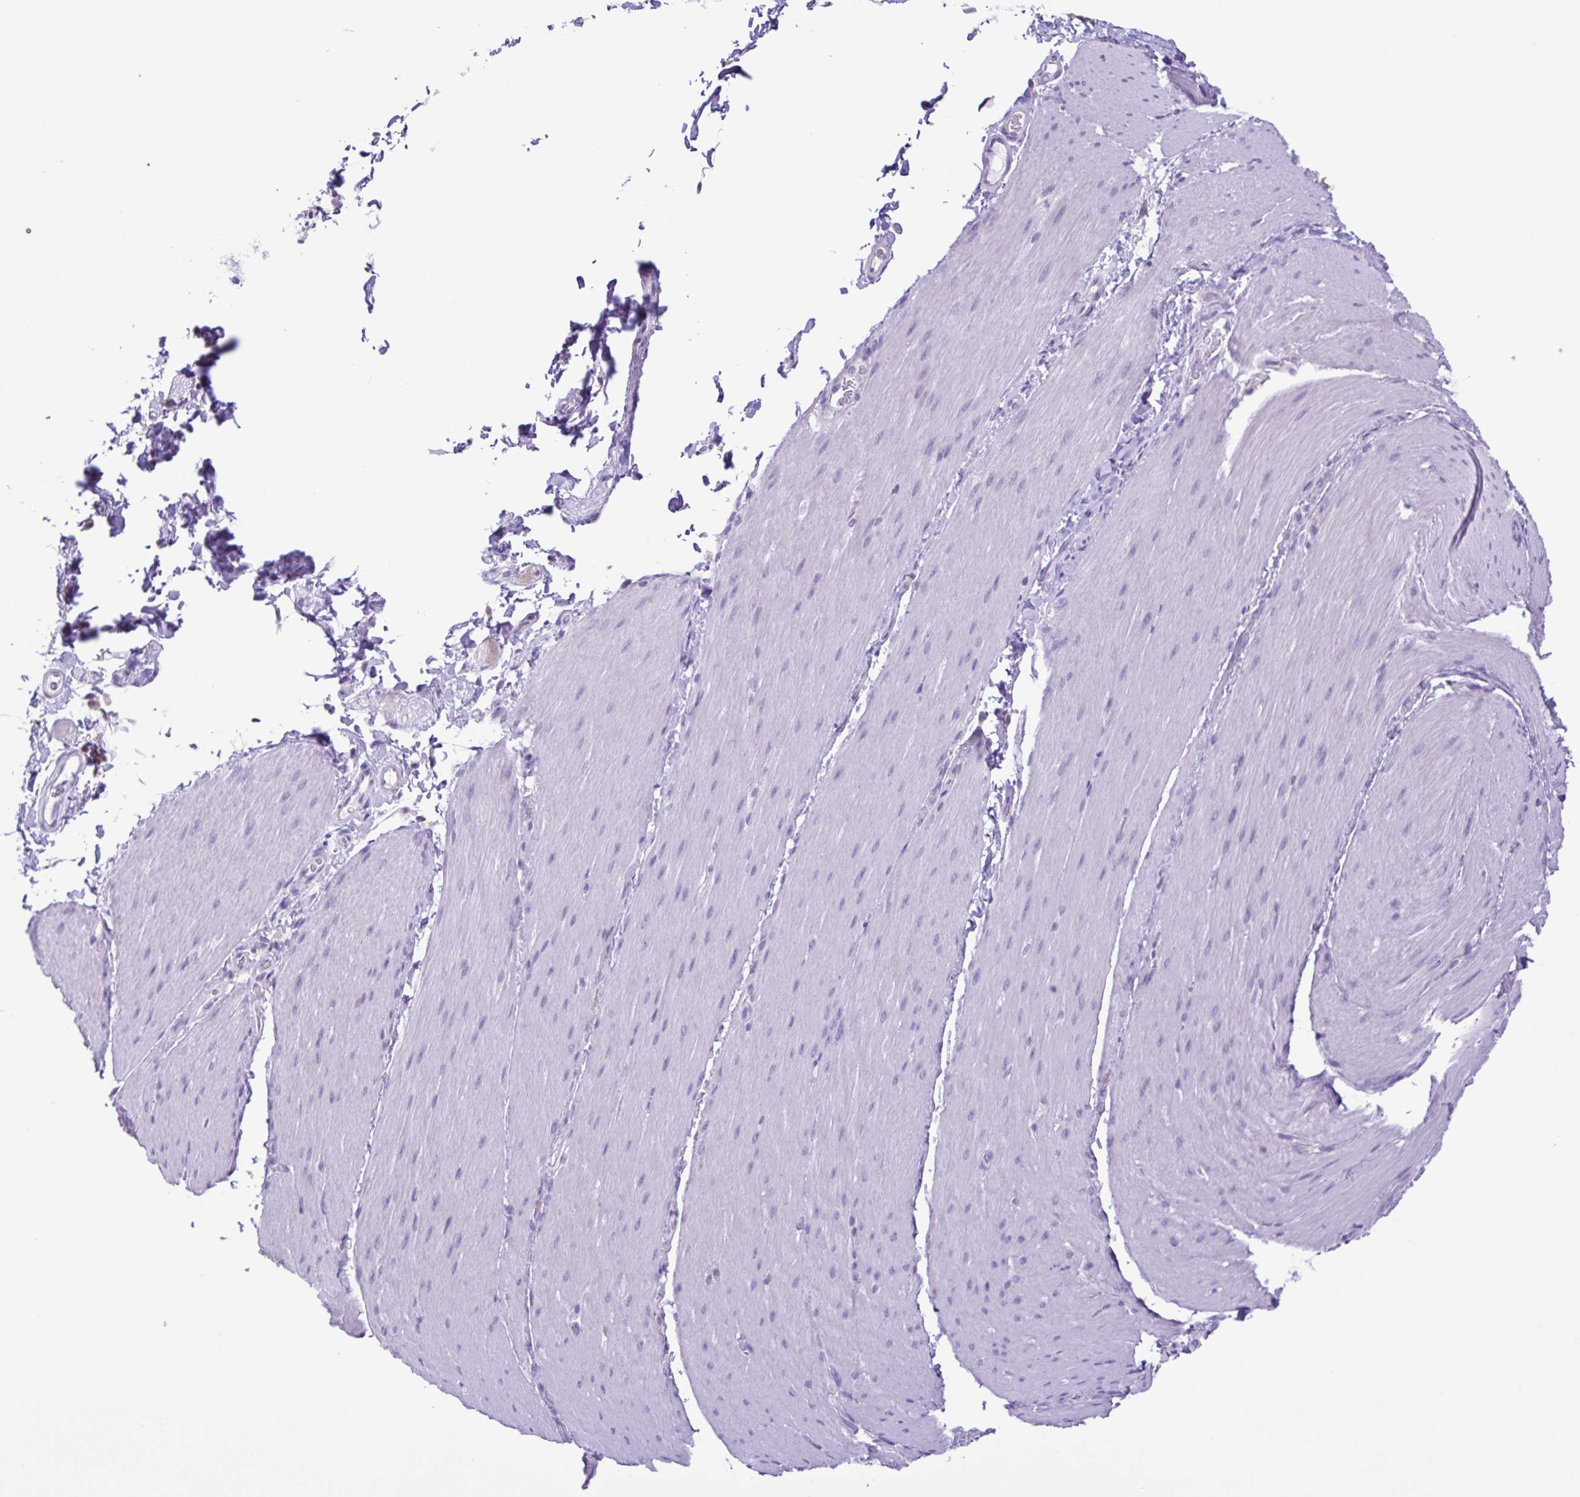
{"staining": {"intensity": "negative", "quantity": "none", "location": "none"}, "tissue": "smooth muscle", "cell_type": "Smooth muscle cells", "image_type": "normal", "snomed": [{"axis": "morphology", "description": "Normal tissue, NOS"}, {"axis": "topography", "description": "Smooth muscle"}, {"axis": "topography", "description": "Colon"}], "caption": "High magnification brightfield microscopy of normal smooth muscle stained with DAB (brown) and counterstained with hematoxylin (blue): smooth muscle cells show no significant positivity. (DAB (3,3'-diaminobenzidine) IHC with hematoxylin counter stain).", "gene": "CYP17A1", "patient": {"sex": "male", "age": 73}}